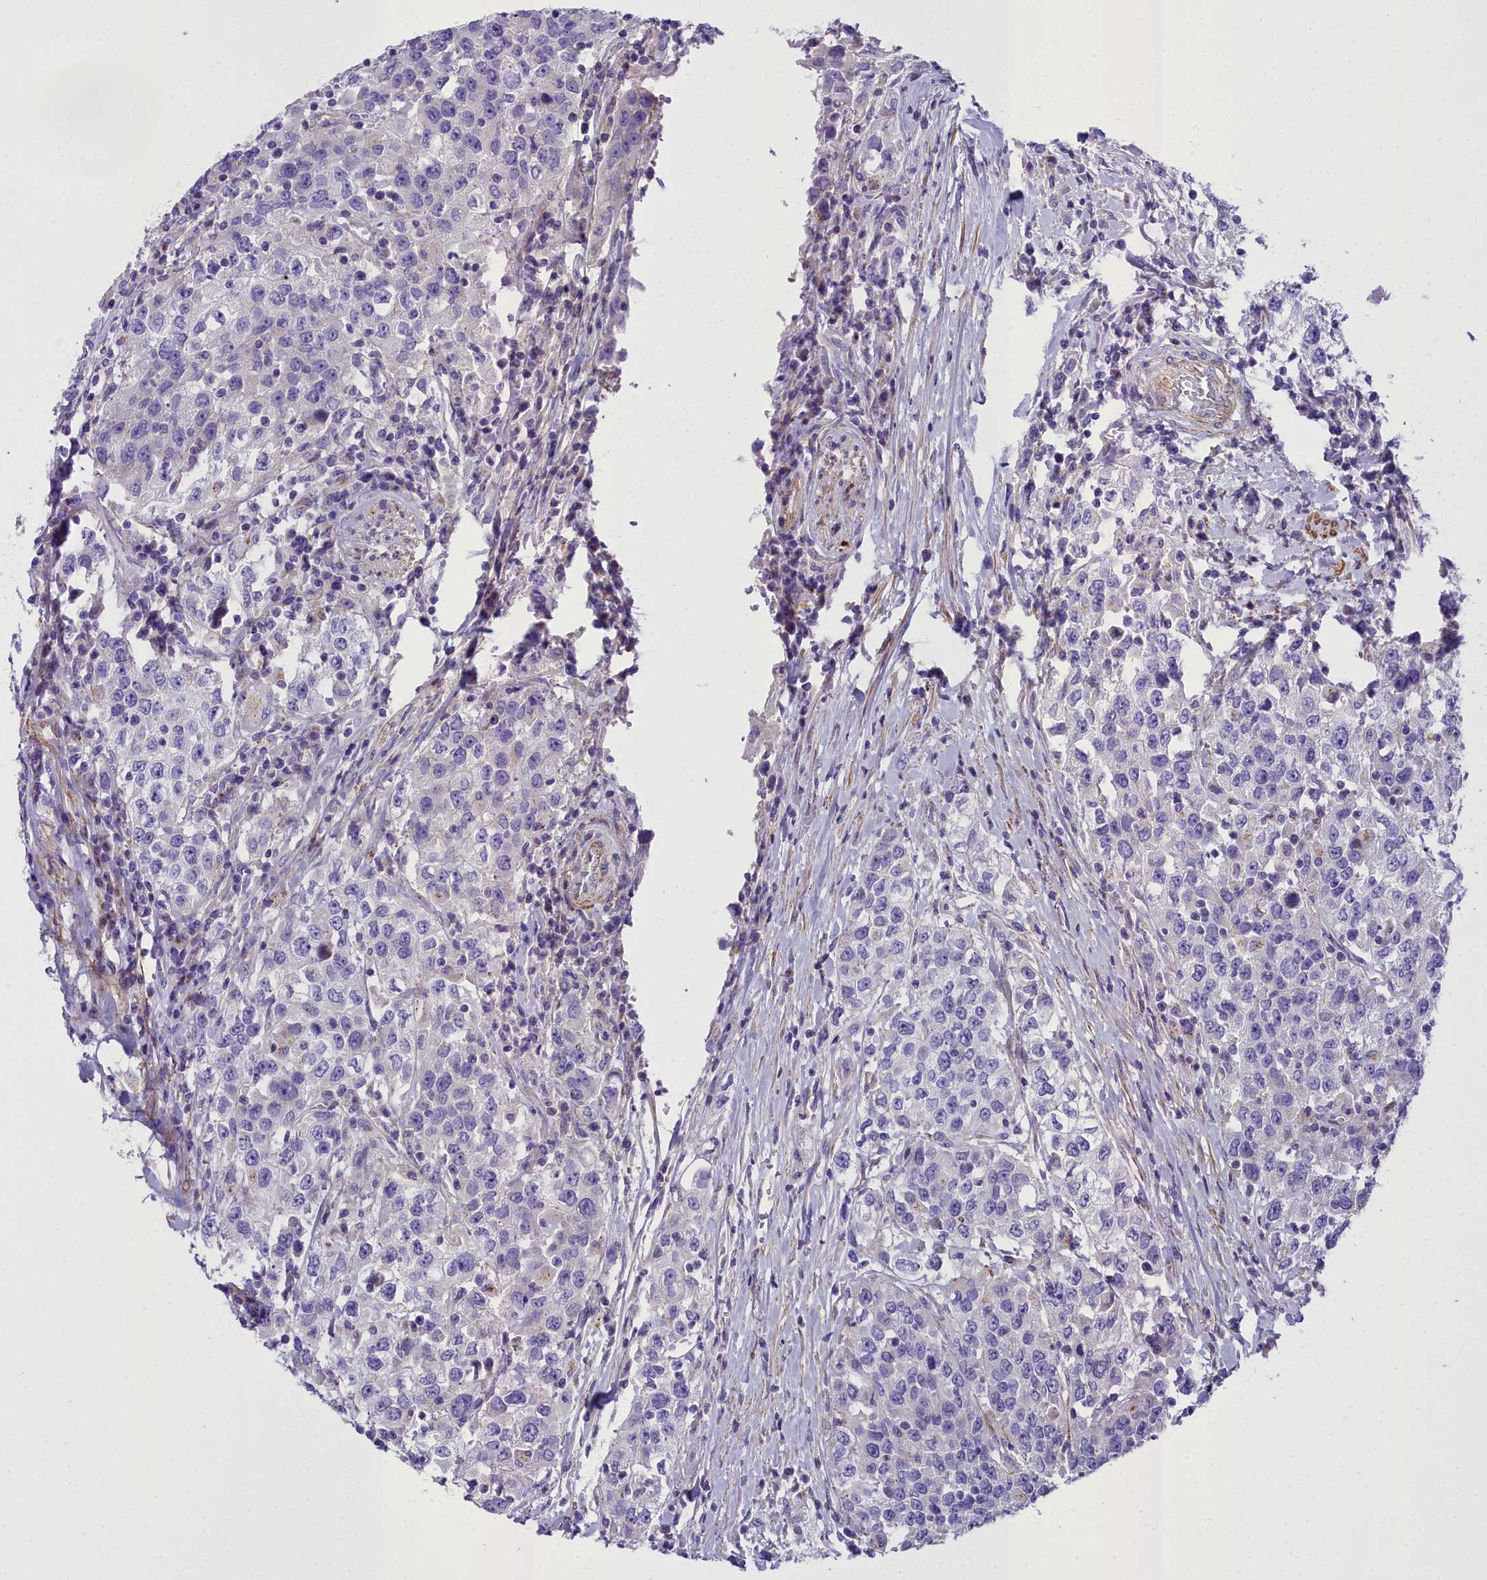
{"staining": {"intensity": "negative", "quantity": "none", "location": "none"}, "tissue": "urothelial cancer", "cell_type": "Tumor cells", "image_type": "cancer", "snomed": [{"axis": "morphology", "description": "Urothelial carcinoma, High grade"}, {"axis": "topography", "description": "Urinary bladder"}], "caption": "Immunohistochemical staining of urothelial cancer displays no significant positivity in tumor cells. The staining was performed using DAB to visualize the protein expression in brown, while the nuclei were stained in blue with hematoxylin (Magnification: 20x).", "gene": "GFRA1", "patient": {"sex": "female", "age": 80}}